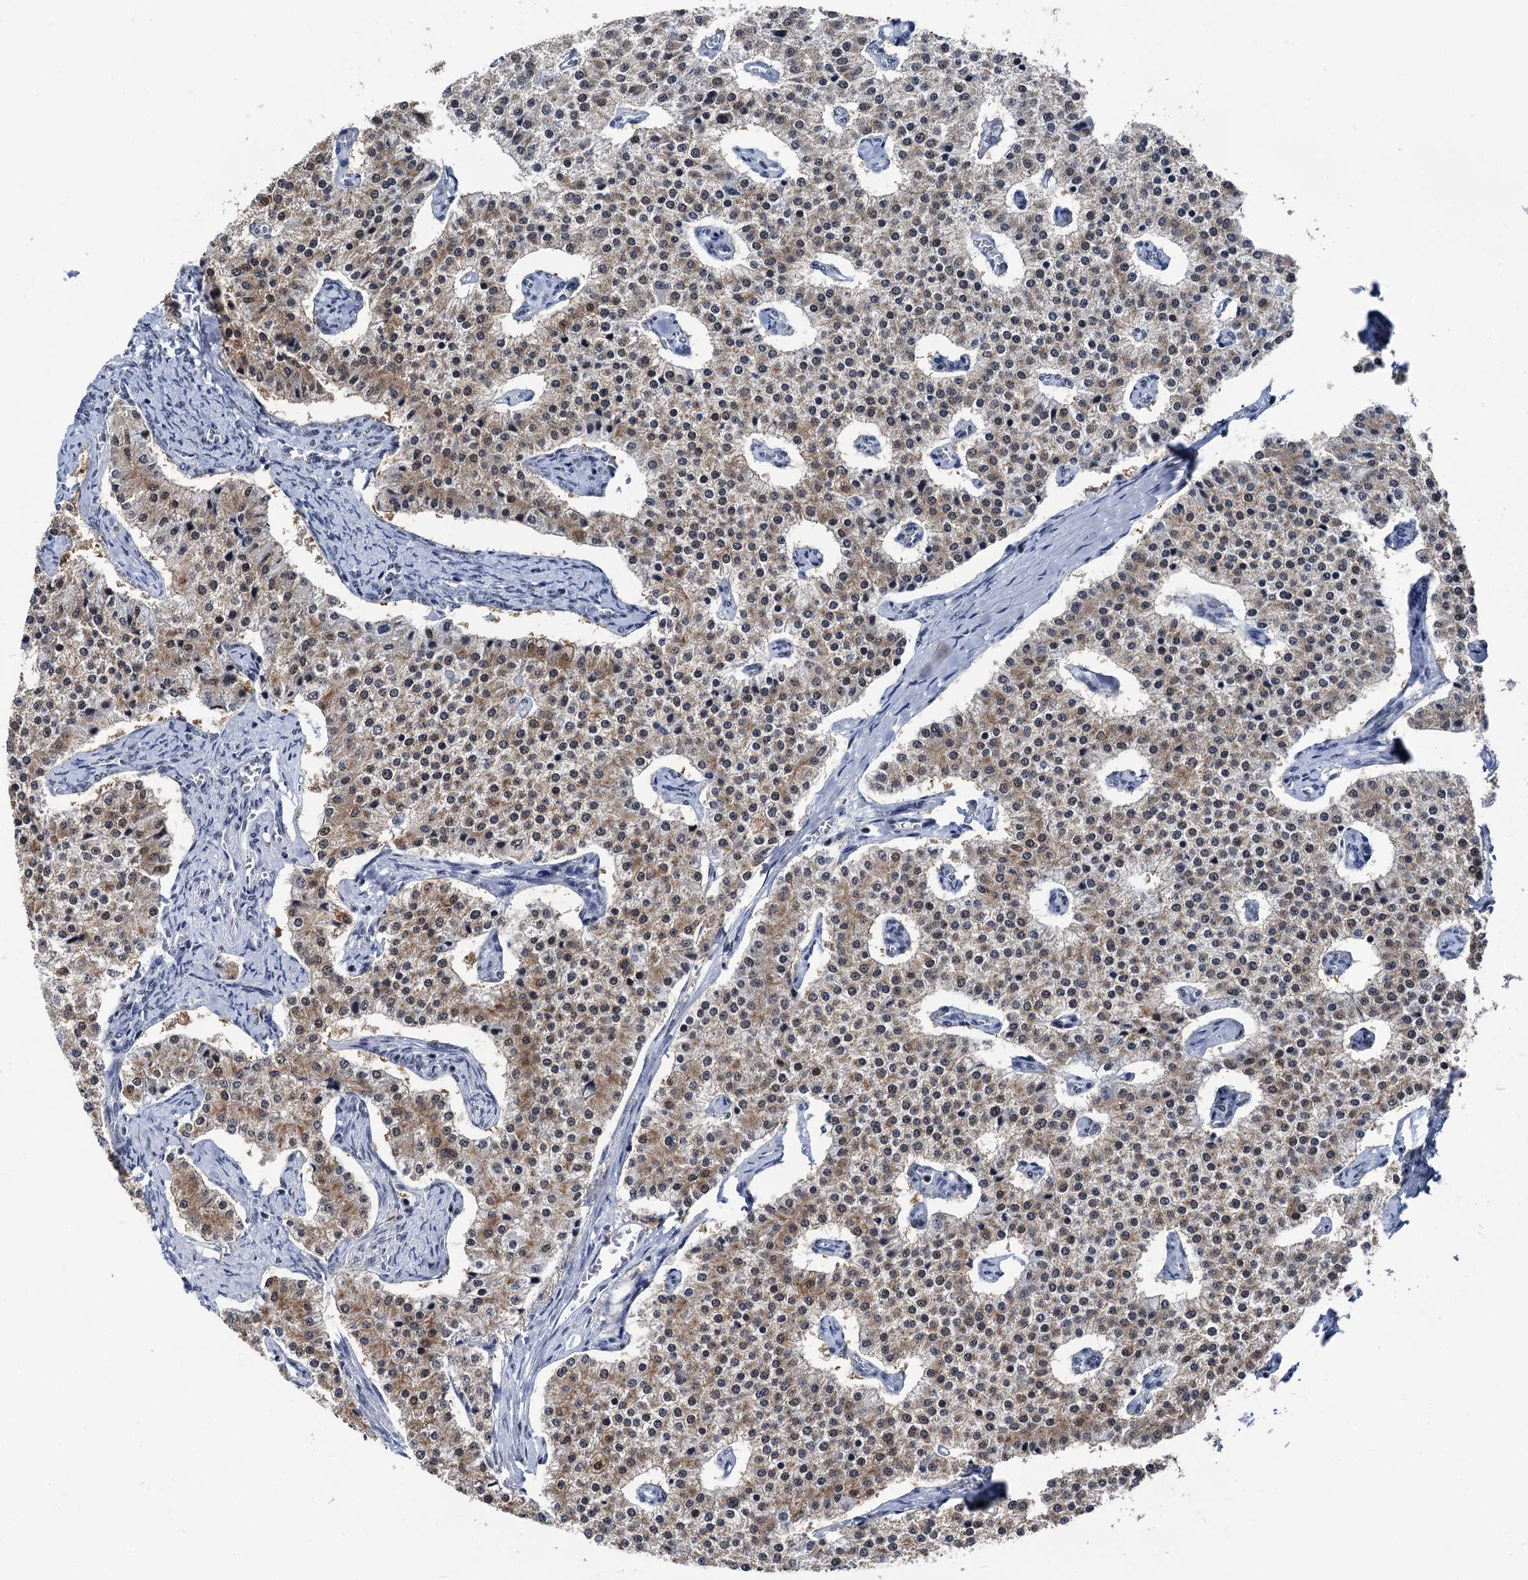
{"staining": {"intensity": "moderate", "quantity": "<25%", "location": "cytoplasmic/membranous"}, "tissue": "carcinoid", "cell_type": "Tumor cells", "image_type": "cancer", "snomed": [{"axis": "morphology", "description": "Carcinoid, malignant, NOS"}, {"axis": "topography", "description": "Colon"}], "caption": "Tumor cells show low levels of moderate cytoplasmic/membranous staining in approximately <25% of cells in carcinoid.", "gene": "DDX23", "patient": {"sex": "female", "age": 52}}